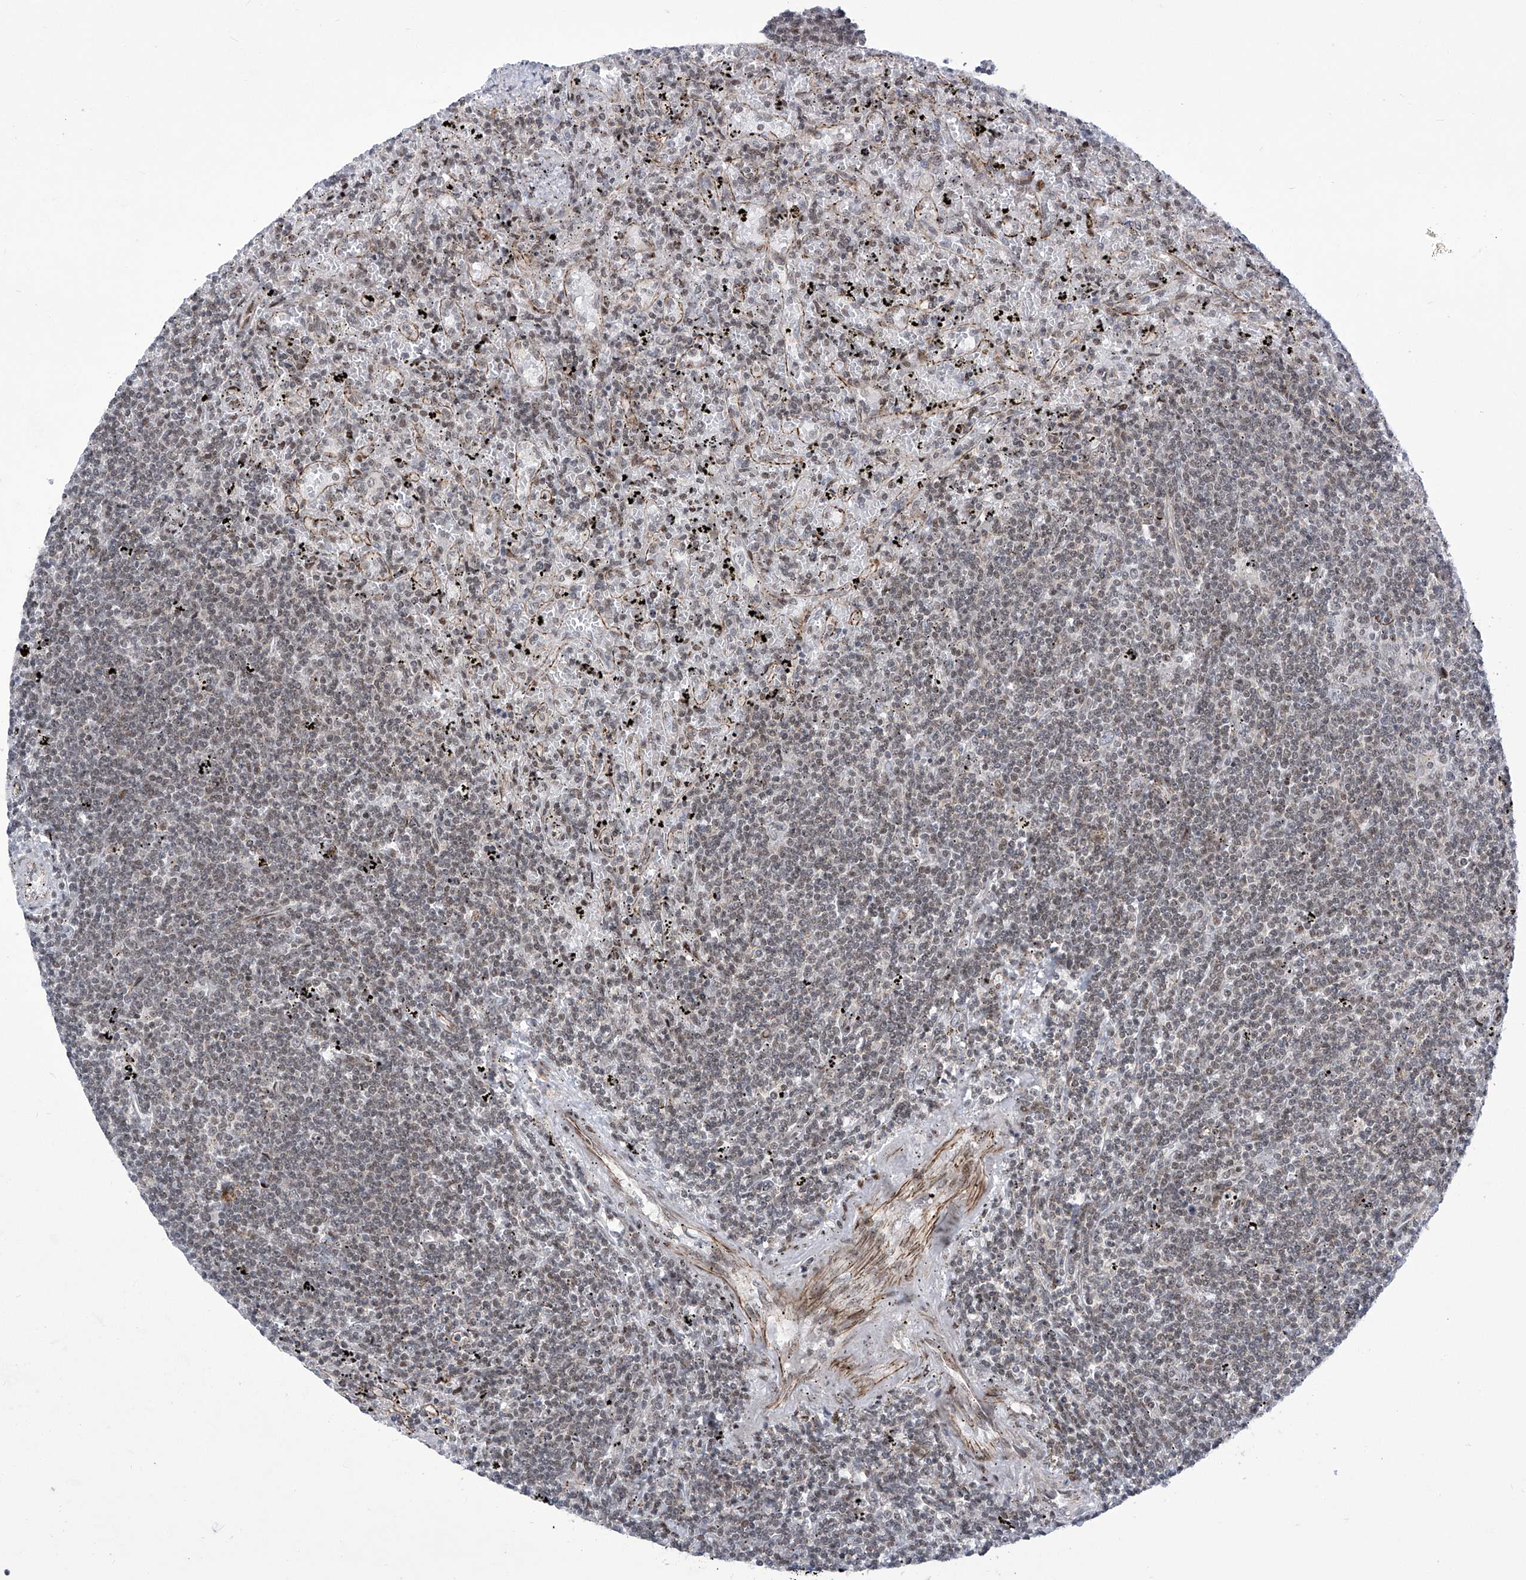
{"staining": {"intensity": "negative", "quantity": "none", "location": "none"}, "tissue": "lymphoma", "cell_type": "Tumor cells", "image_type": "cancer", "snomed": [{"axis": "morphology", "description": "Malignant lymphoma, non-Hodgkin's type, Low grade"}, {"axis": "topography", "description": "Spleen"}], "caption": "Protein analysis of lymphoma demonstrates no significant staining in tumor cells.", "gene": "CEP290", "patient": {"sex": "male", "age": 76}}